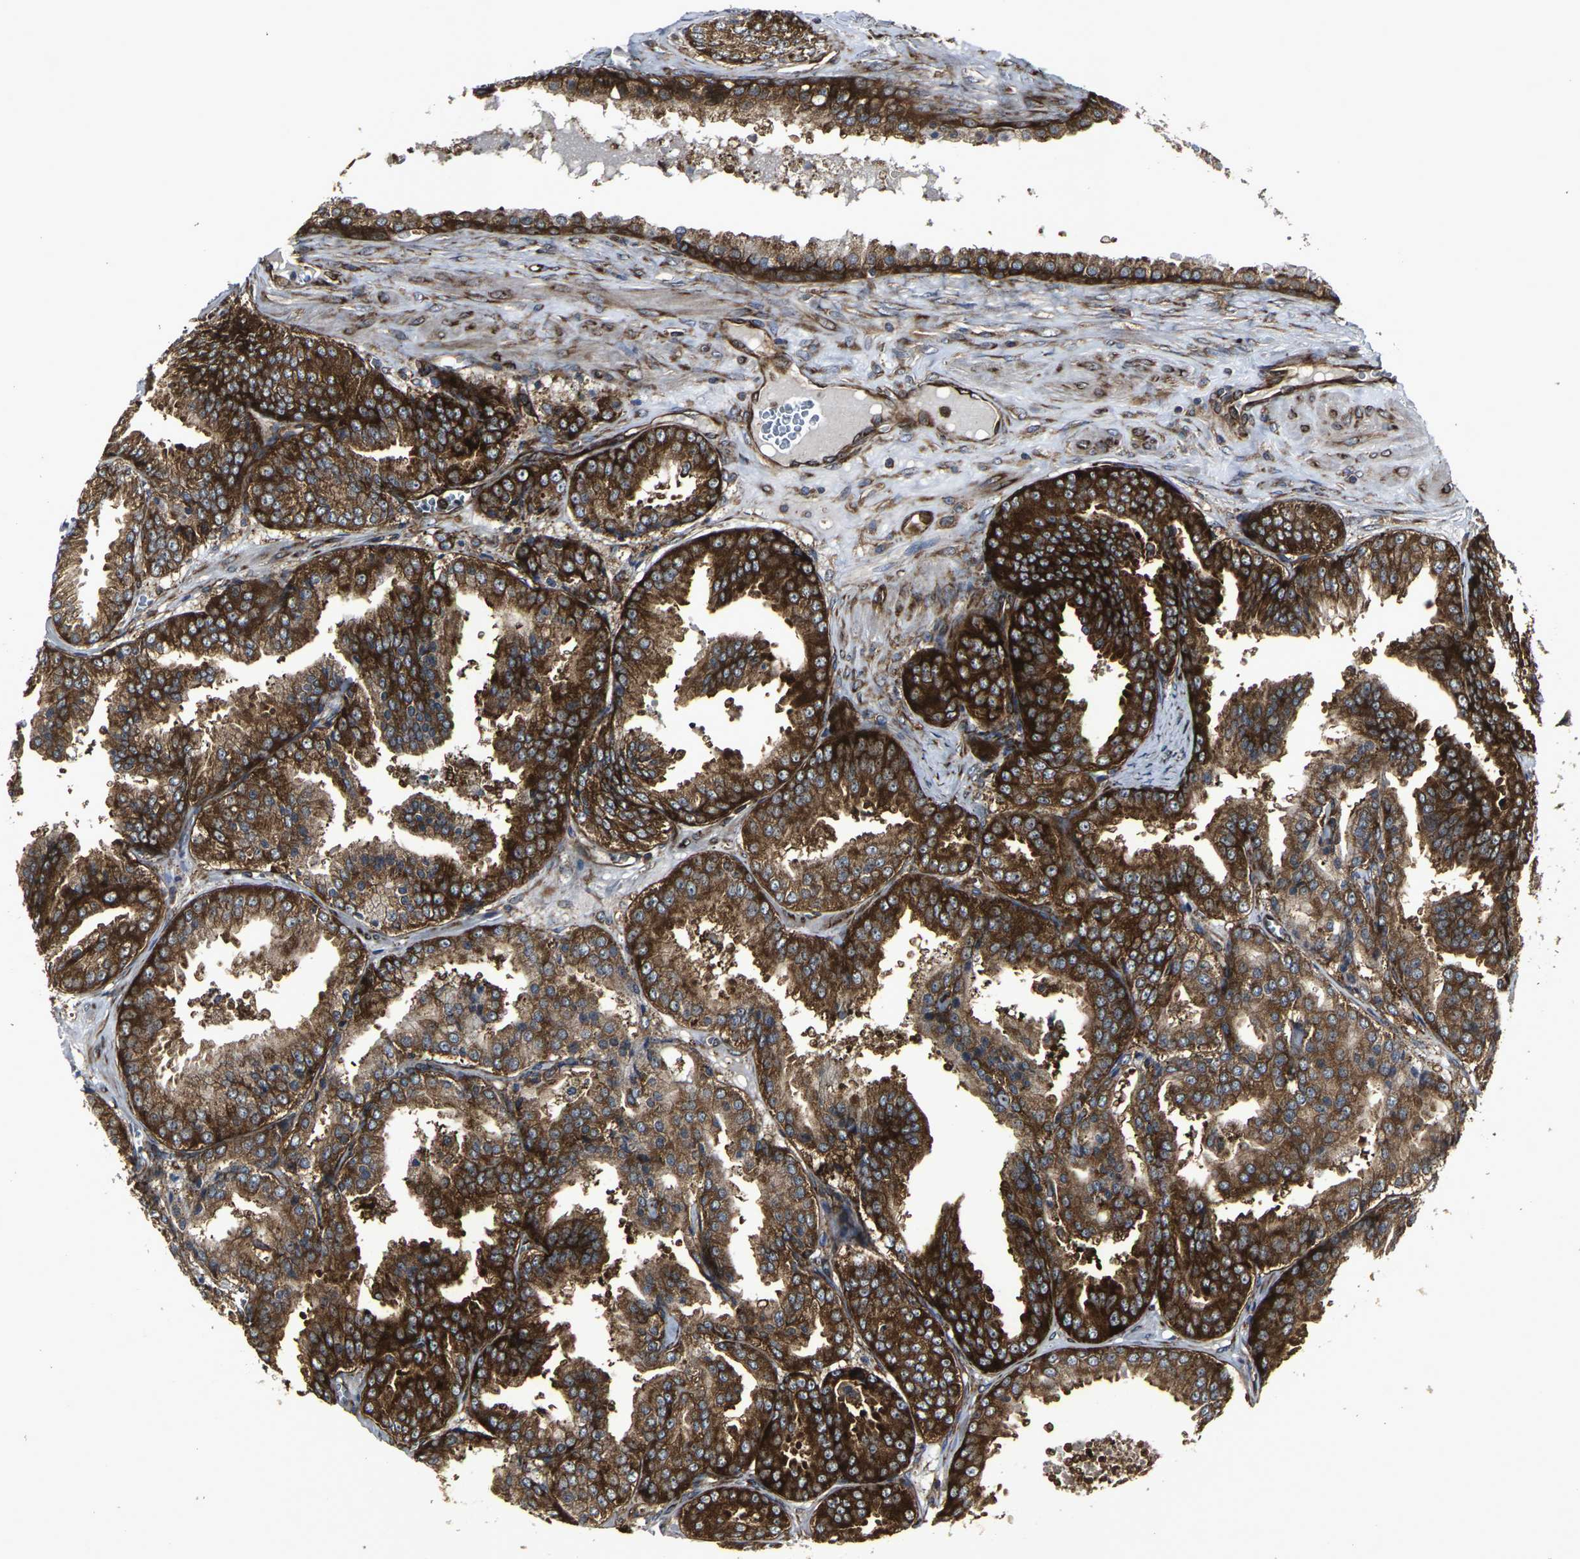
{"staining": {"intensity": "strong", "quantity": ">75%", "location": "cytoplasmic/membranous"}, "tissue": "prostate cancer", "cell_type": "Tumor cells", "image_type": "cancer", "snomed": [{"axis": "morphology", "description": "Adenocarcinoma, High grade"}, {"axis": "topography", "description": "Prostate"}], "caption": "Immunohistochemical staining of prostate cancer exhibits high levels of strong cytoplasmic/membranous expression in about >75% of tumor cells. Nuclei are stained in blue.", "gene": "MARCHF2", "patient": {"sex": "male", "age": 61}}